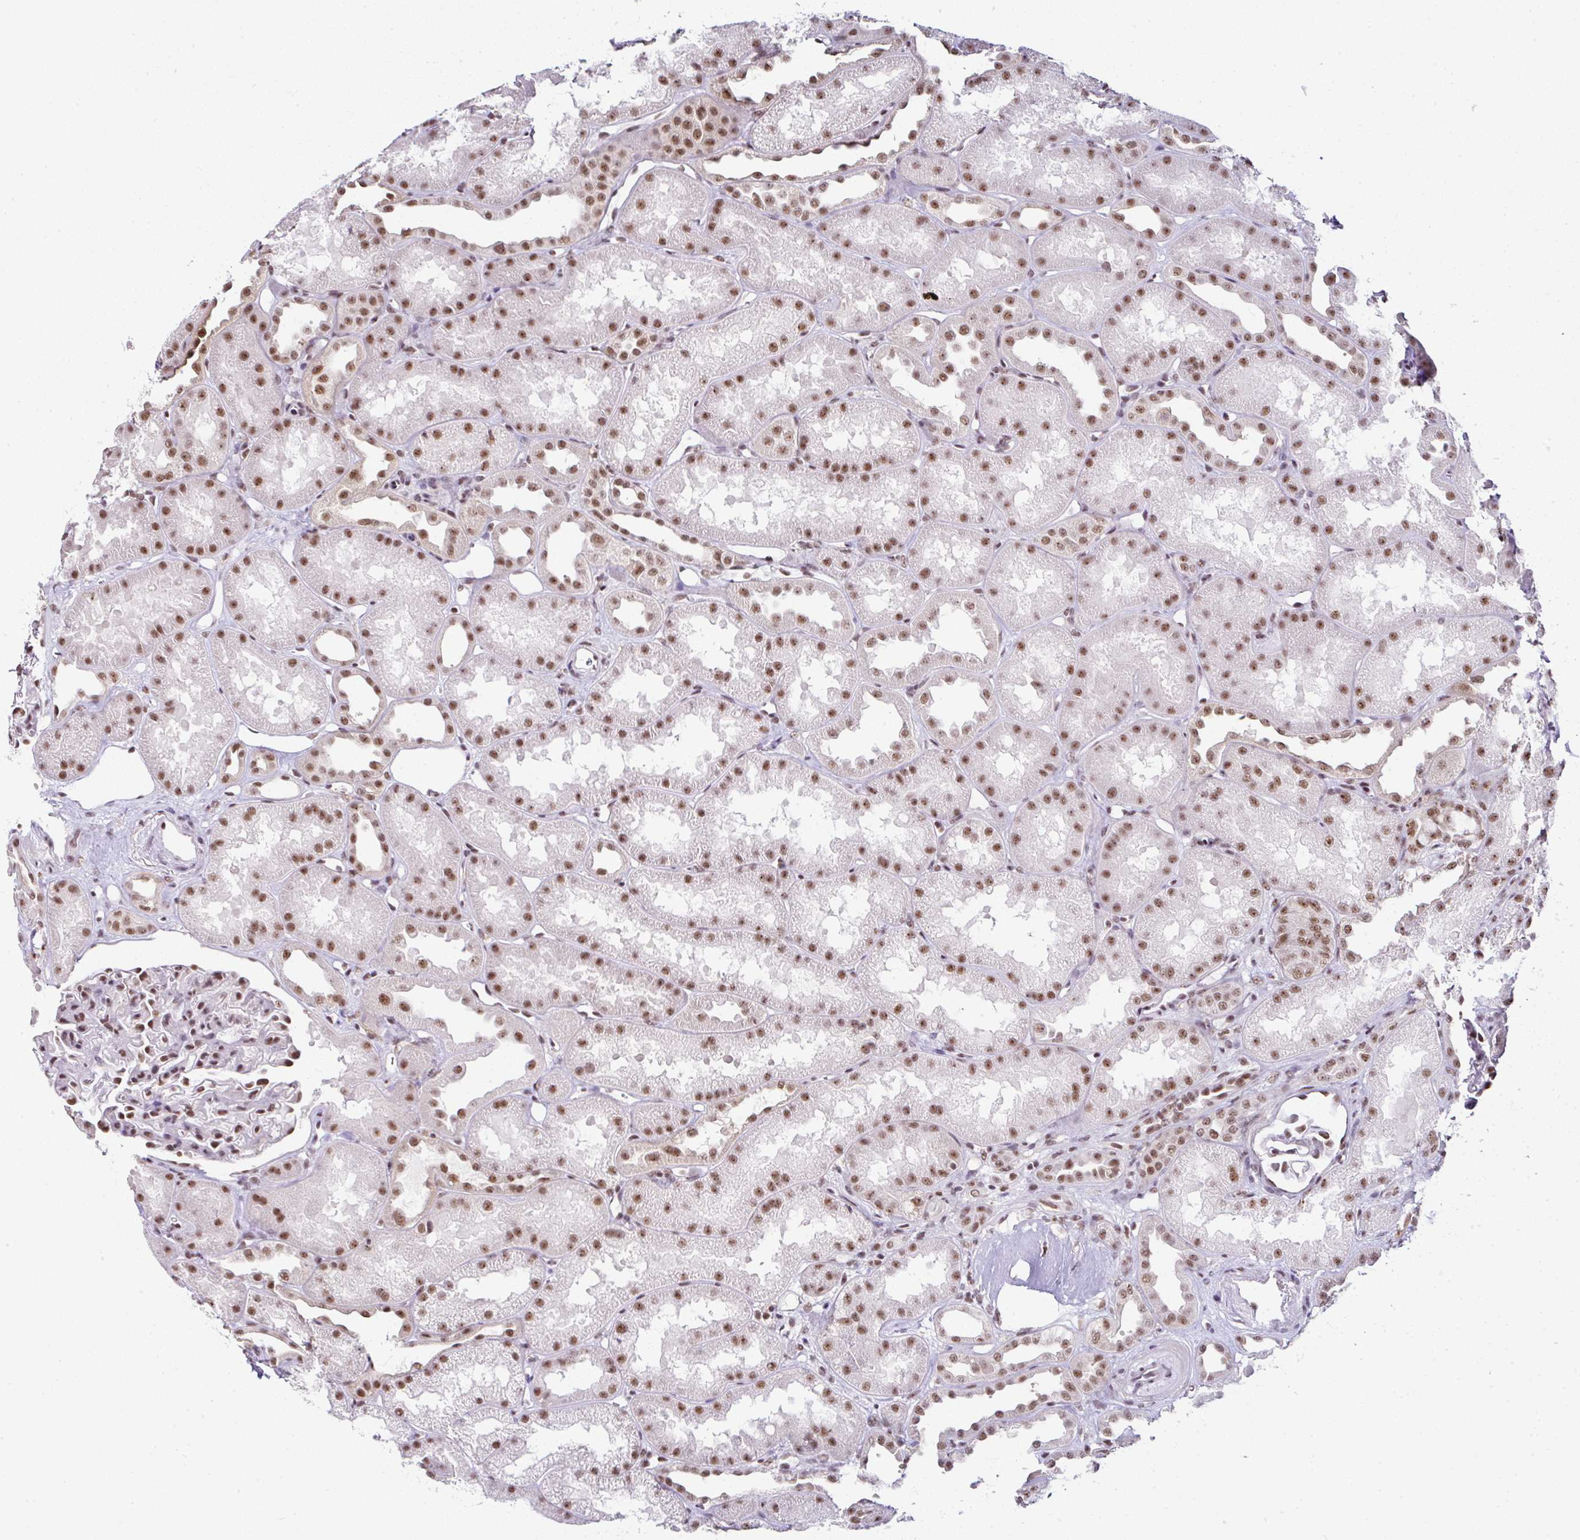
{"staining": {"intensity": "moderate", "quantity": "25%-75%", "location": "nuclear"}, "tissue": "kidney", "cell_type": "Cells in glomeruli", "image_type": "normal", "snomed": [{"axis": "morphology", "description": "Normal tissue, NOS"}, {"axis": "topography", "description": "Kidney"}], "caption": "Cells in glomeruli reveal medium levels of moderate nuclear positivity in about 25%-75% of cells in unremarkable human kidney.", "gene": "PTPN2", "patient": {"sex": "male", "age": 61}}